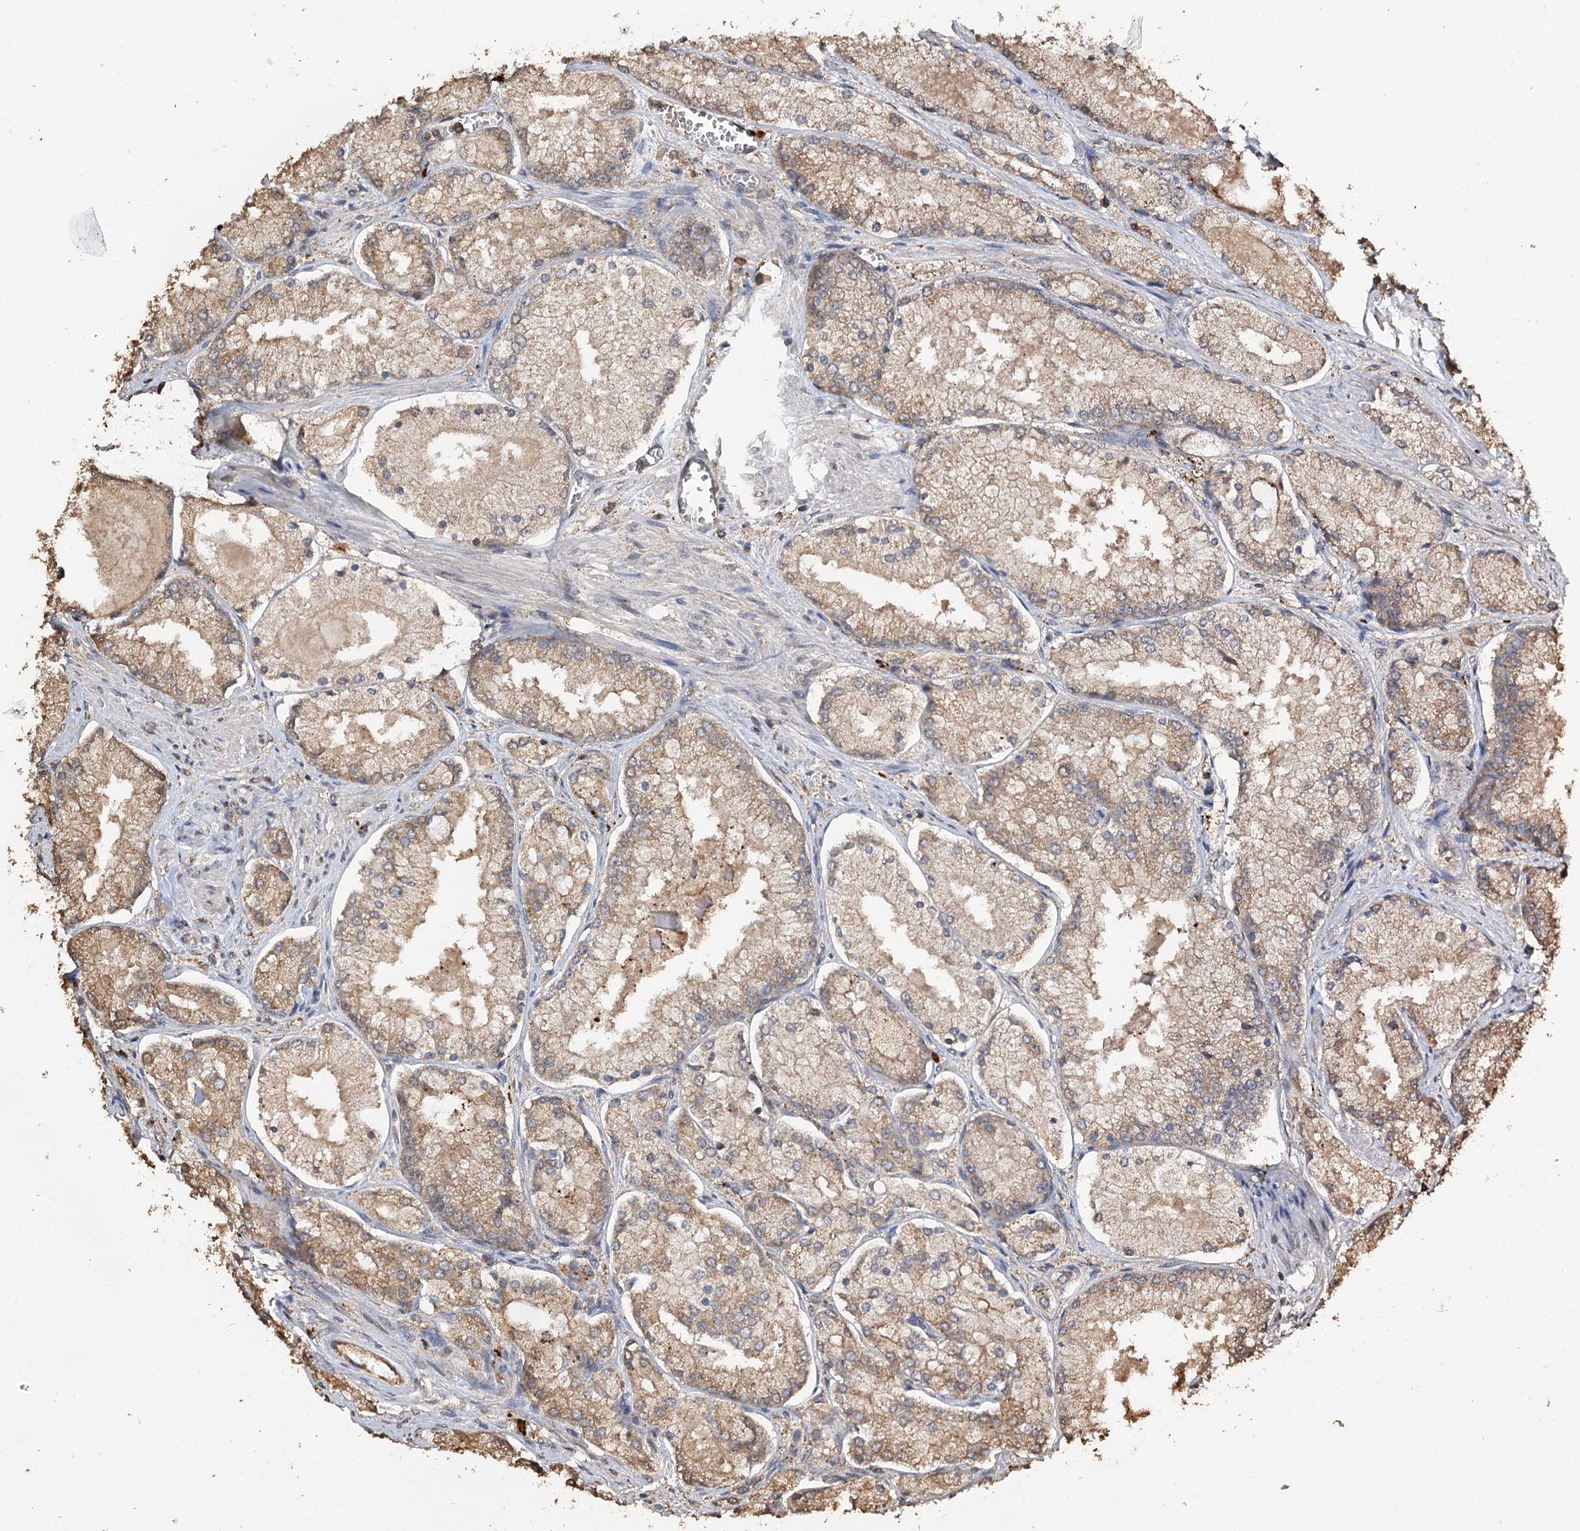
{"staining": {"intensity": "moderate", "quantity": ">75%", "location": "cytoplasmic/membranous"}, "tissue": "prostate cancer", "cell_type": "Tumor cells", "image_type": "cancer", "snomed": [{"axis": "morphology", "description": "Adenocarcinoma, Low grade"}, {"axis": "topography", "description": "Prostate"}], "caption": "Moderate cytoplasmic/membranous expression for a protein is present in approximately >75% of tumor cells of prostate adenocarcinoma (low-grade) using immunohistochemistry.", "gene": "PLCH1", "patient": {"sex": "male", "age": 74}}